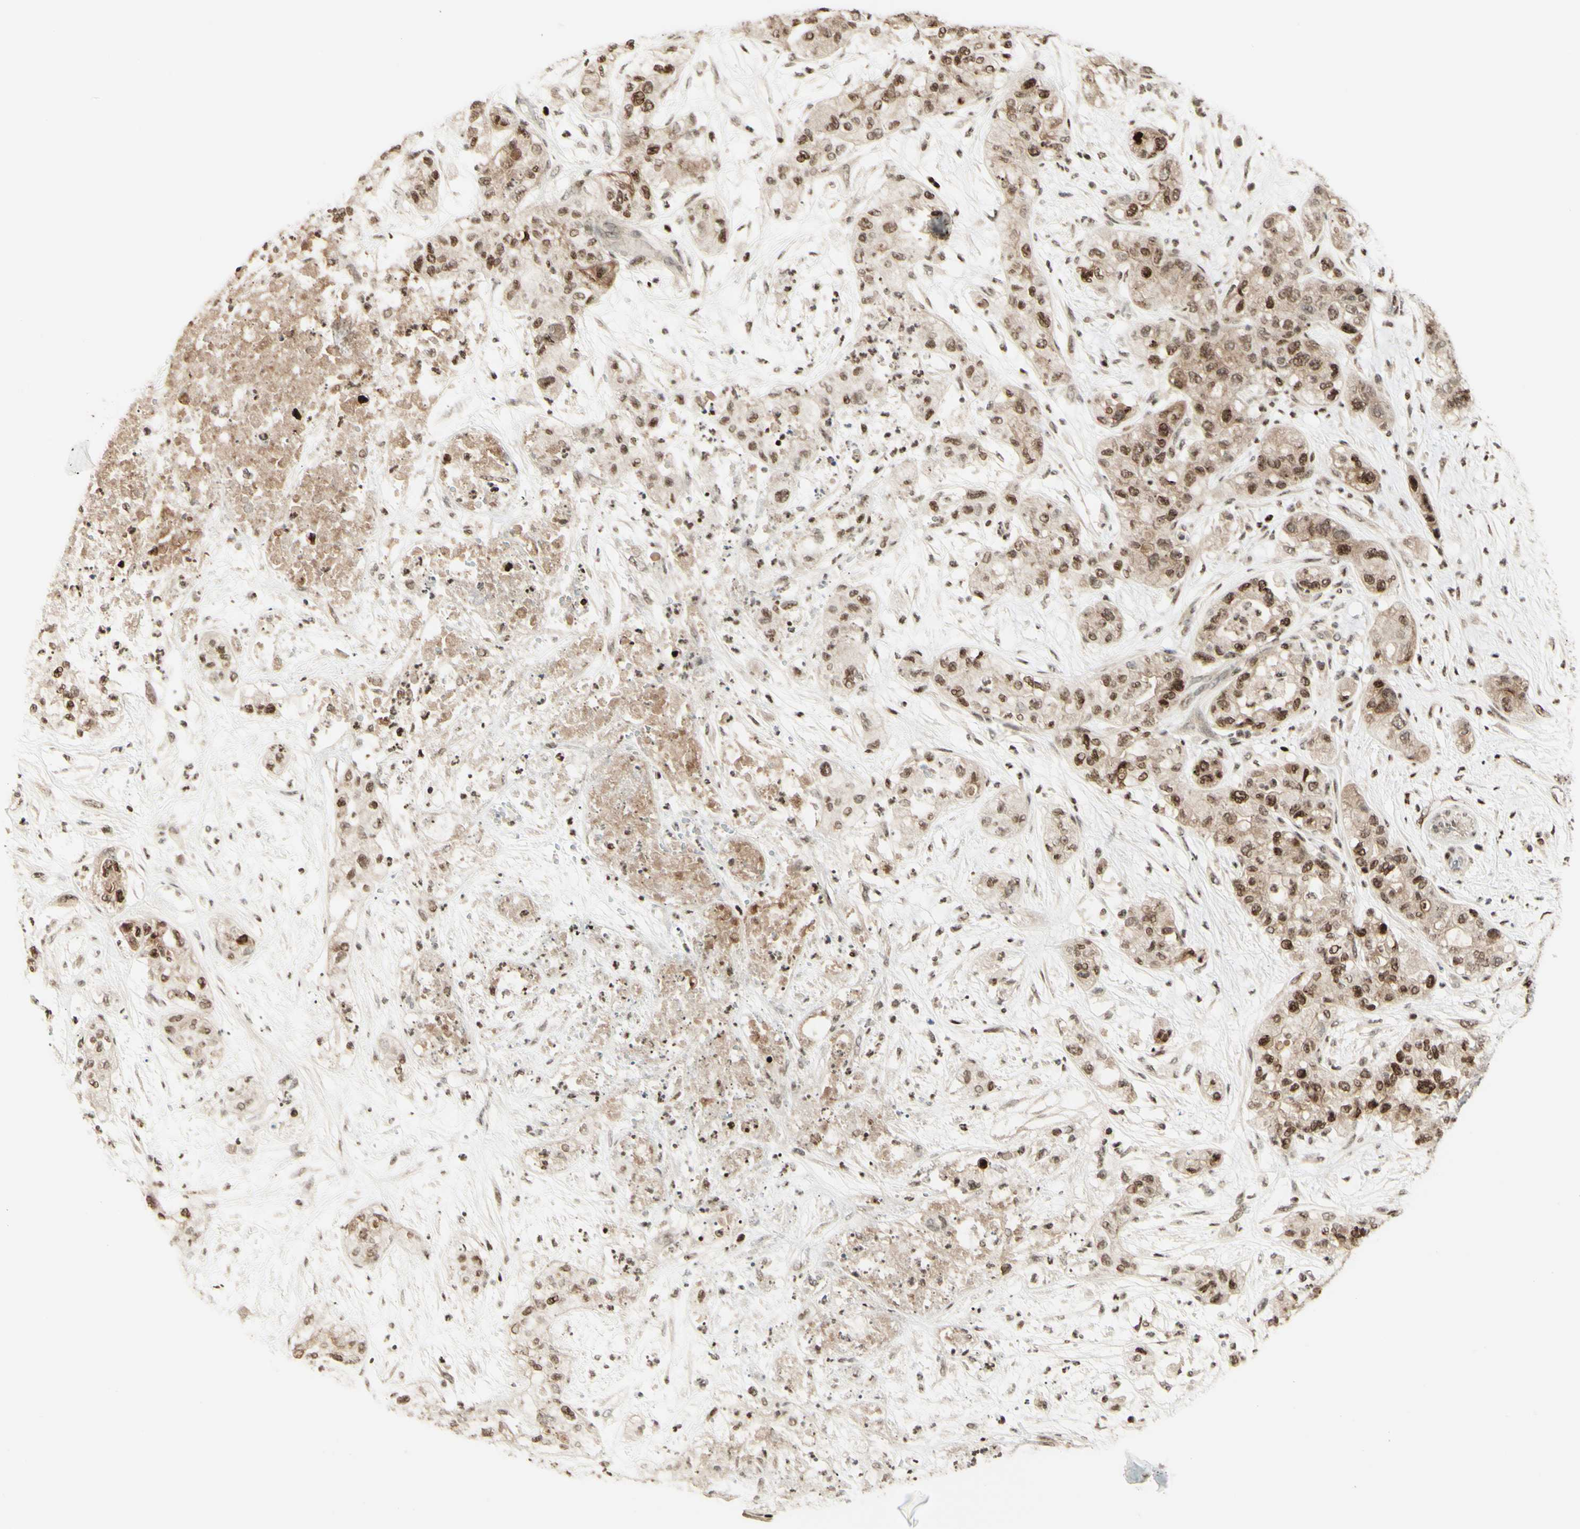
{"staining": {"intensity": "moderate", "quantity": ">75%", "location": "cytoplasmic/membranous,nuclear"}, "tissue": "pancreatic cancer", "cell_type": "Tumor cells", "image_type": "cancer", "snomed": [{"axis": "morphology", "description": "Adenocarcinoma, NOS"}, {"axis": "topography", "description": "Pancreas"}], "caption": "Moderate cytoplasmic/membranous and nuclear expression for a protein is identified in approximately >75% of tumor cells of adenocarcinoma (pancreatic) using immunohistochemistry.", "gene": "CDKL5", "patient": {"sex": "female", "age": 78}}